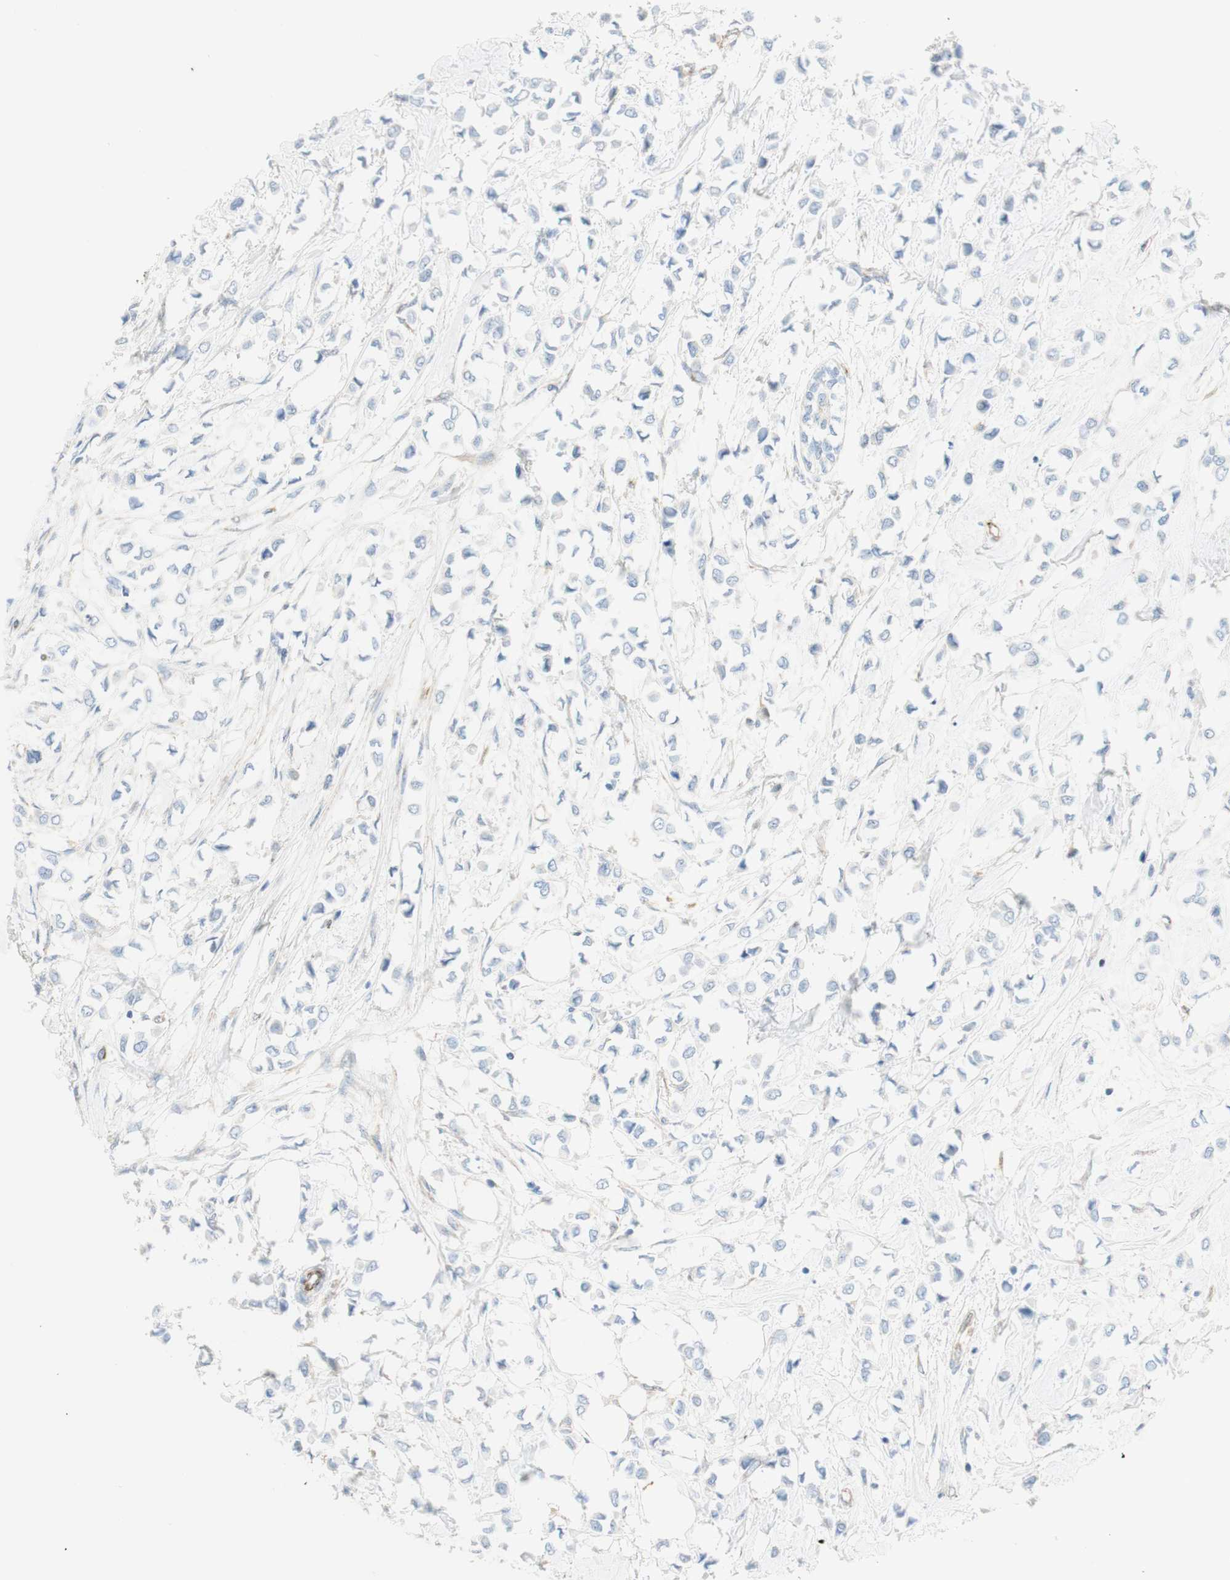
{"staining": {"intensity": "negative", "quantity": "none", "location": "none"}, "tissue": "breast cancer", "cell_type": "Tumor cells", "image_type": "cancer", "snomed": [{"axis": "morphology", "description": "Lobular carcinoma"}, {"axis": "topography", "description": "Breast"}], "caption": "A photomicrograph of human breast cancer is negative for staining in tumor cells.", "gene": "POU2AF1", "patient": {"sex": "female", "age": 51}}